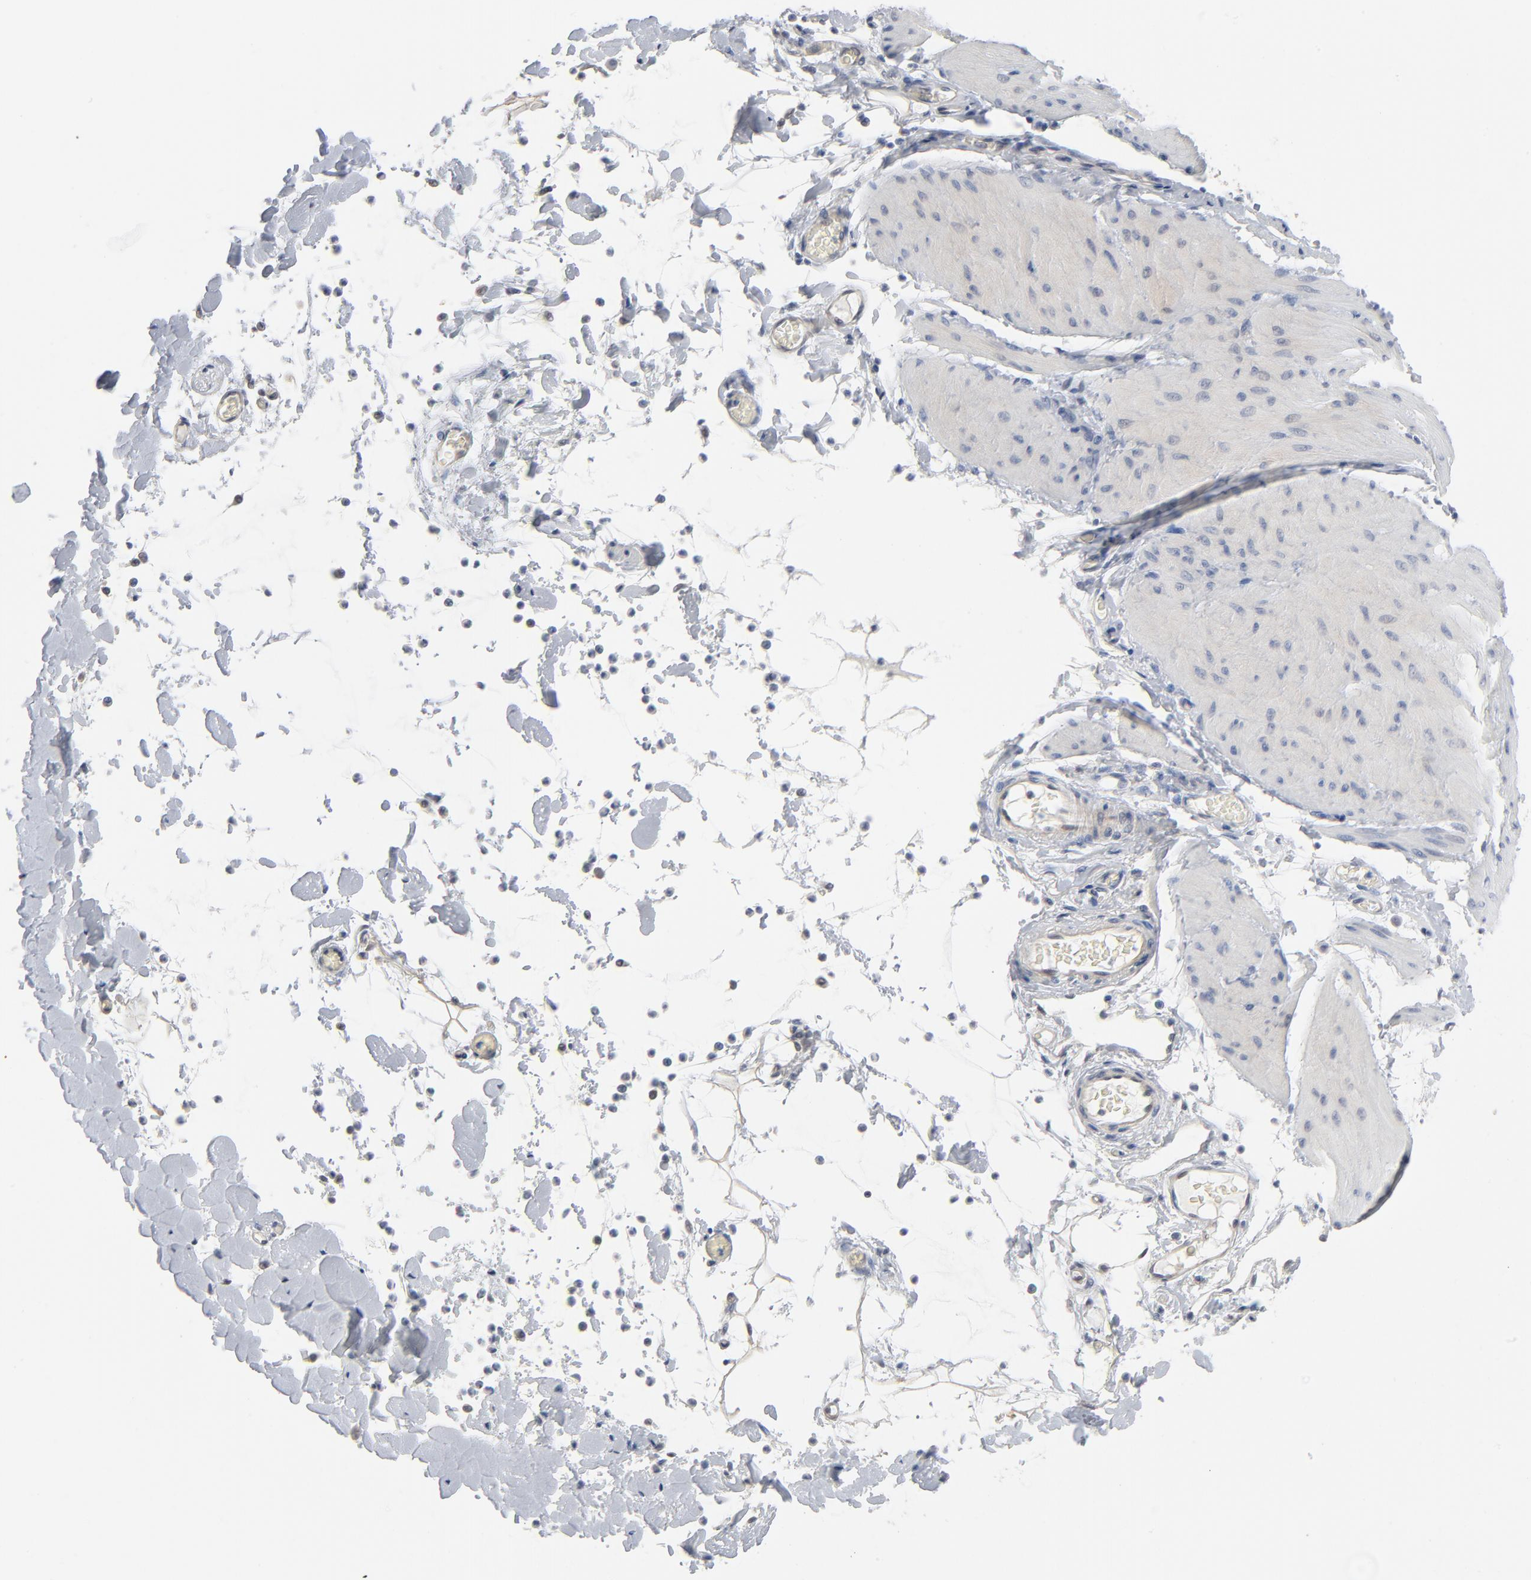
{"staining": {"intensity": "negative", "quantity": "none", "location": "none"}, "tissue": "smooth muscle", "cell_type": "Smooth muscle cells", "image_type": "normal", "snomed": [{"axis": "morphology", "description": "Normal tissue, NOS"}, {"axis": "topography", "description": "Smooth muscle"}, {"axis": "topography", "description": "Colon"}], "caption": "A high-resolution photomicrograph shows immunohistochemistry (IHC) staining of normal smooth muscle, which reveals no significant staining in smooth muscle cells.", "gene": "EPCAM", "patient": {"sex": "male", "age": 67}}